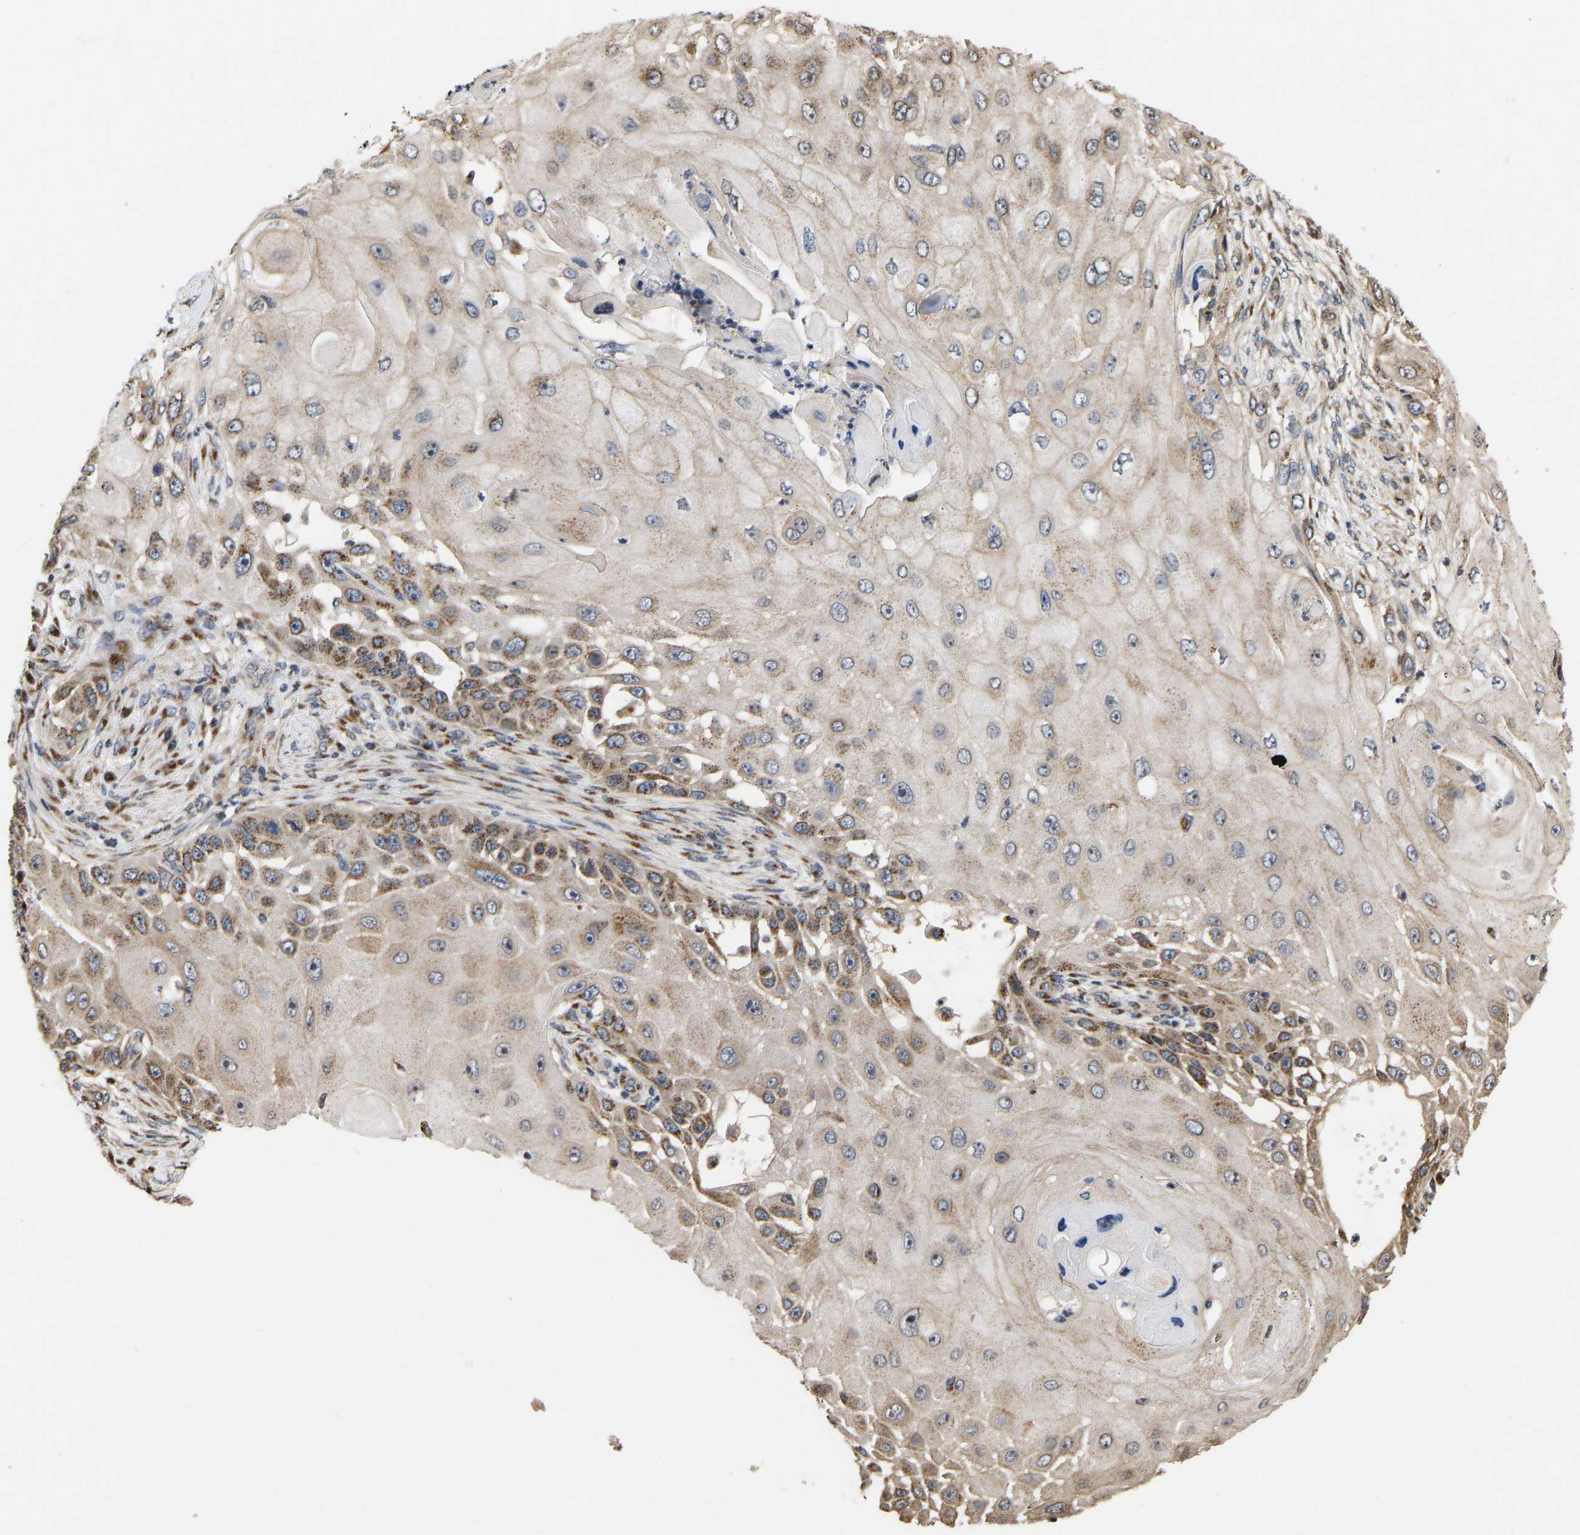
{"staining": {"intensity": "moderate", "quantity": ">75%", "location": "cytoplasmic/membranous"}, "tissue": "skin cancer", "cell_type": "Tumor cells", "image_type": "cancer", "snomed": [{"axis": "morphology", "description": "Squamous cell carcinoma, NOS"}, {"axis": "topography", "description": "Skin"}], "caption": "Immunohistochemistry (IHC) of squamous cell carcinoma (skin) demonstrates medium levels of moderate cytoplasmic/membranous expression in about >75% of tumor cells.", "gene": "YIPF4", "patient": {"sex": "female", "age": 44}}